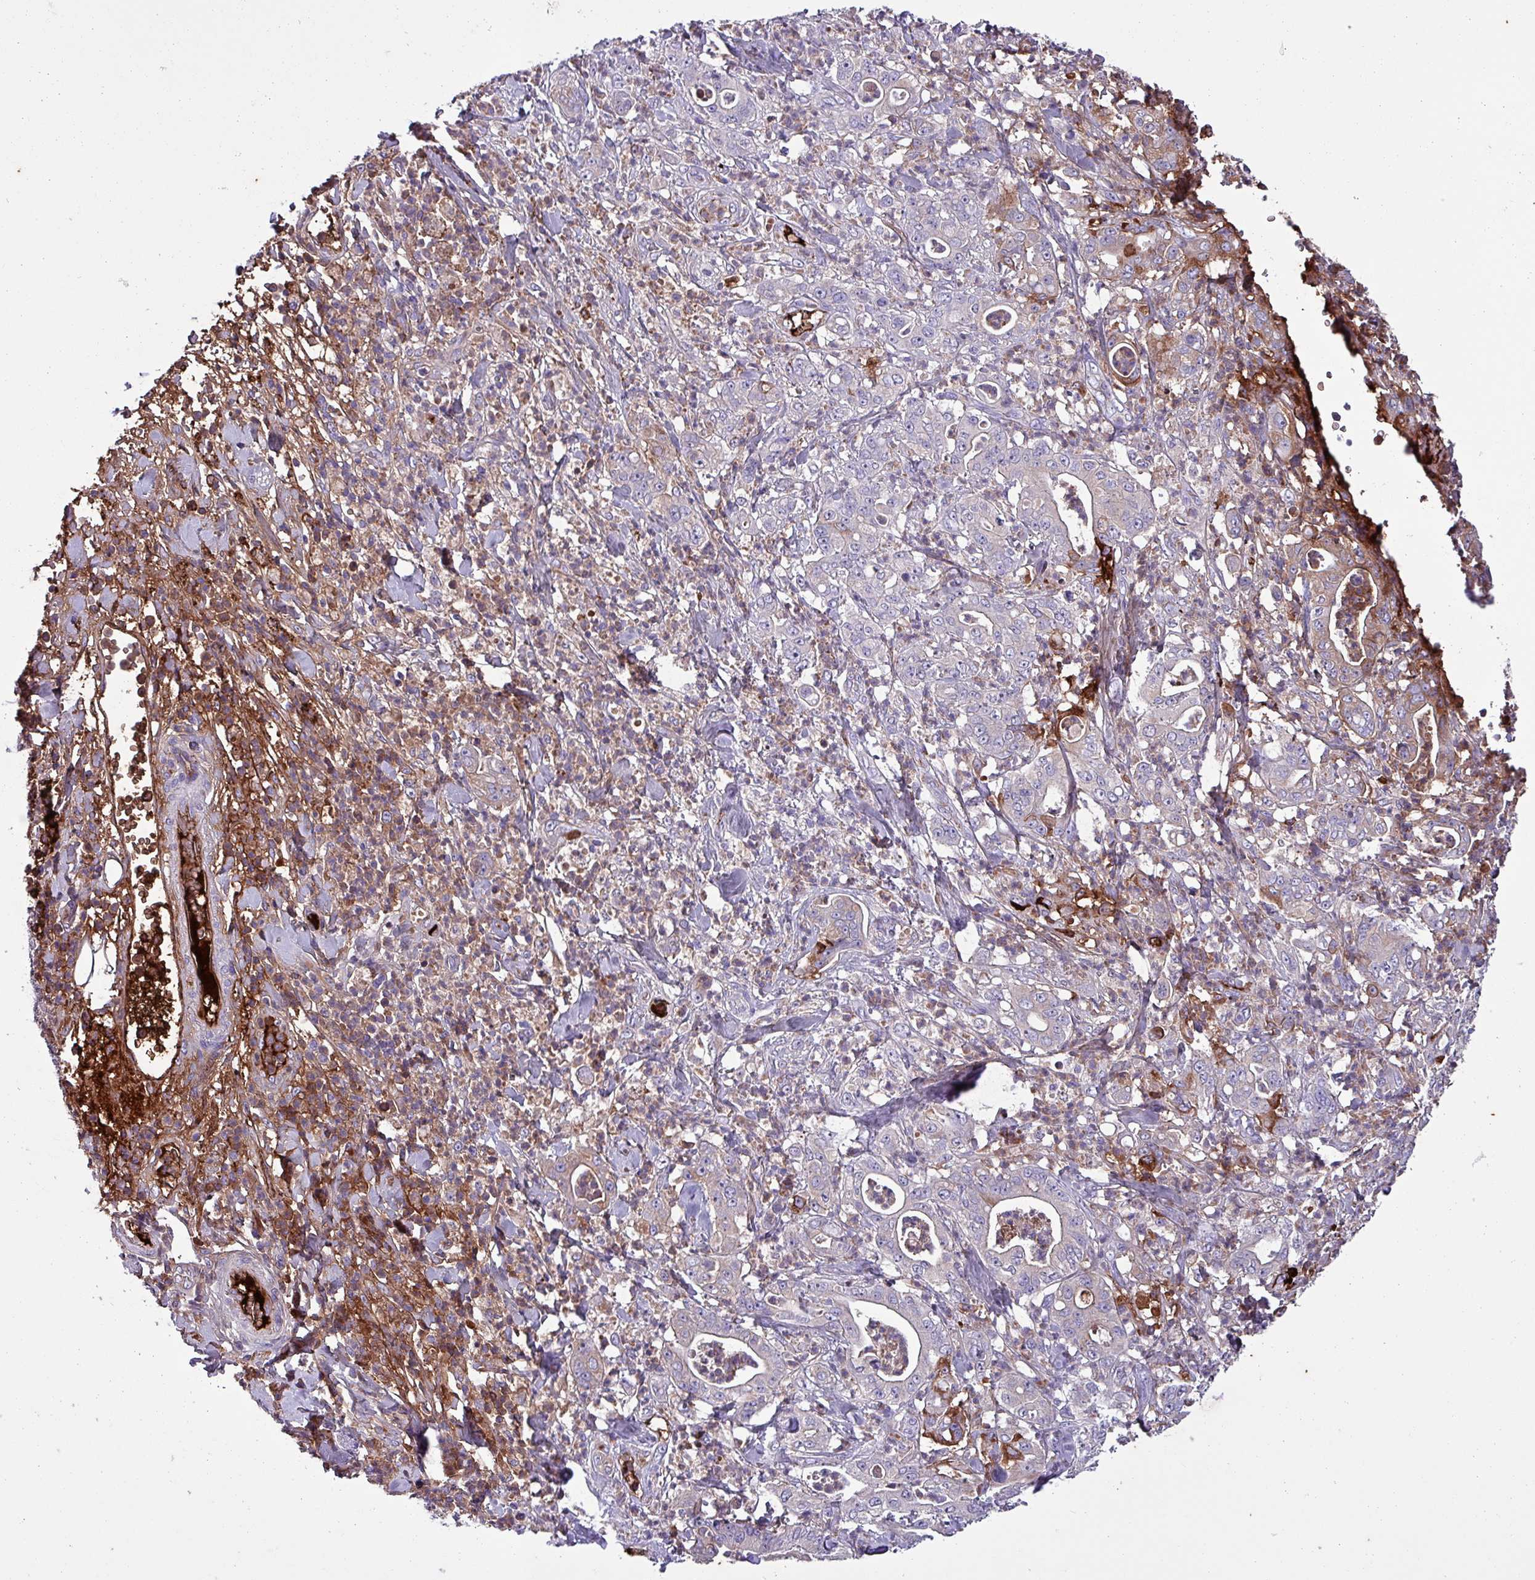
{"staining": {"intensity": "moderate", "quantity": "<25%", "location": "cytoplasmic/membranous"}, "tissue": "pancreatic cancer", "cell_type": "Tumor cells", "image_type": "cancer", "snomed": [{"axis": "morphology", "description": "Adenocarcinoma, NOS"}, {"axis": "topography", "description": "Pancreas"}], "caption": "IHC image of pancreatic cancer (adenocarcinoma) stained for a protein (brown), which displays low levels of moderate cytoplasmic/membranous positivity in approximately <25% of tumor cells.", "gene": "HP", "patient": {"sex": "male", "age": 71}}